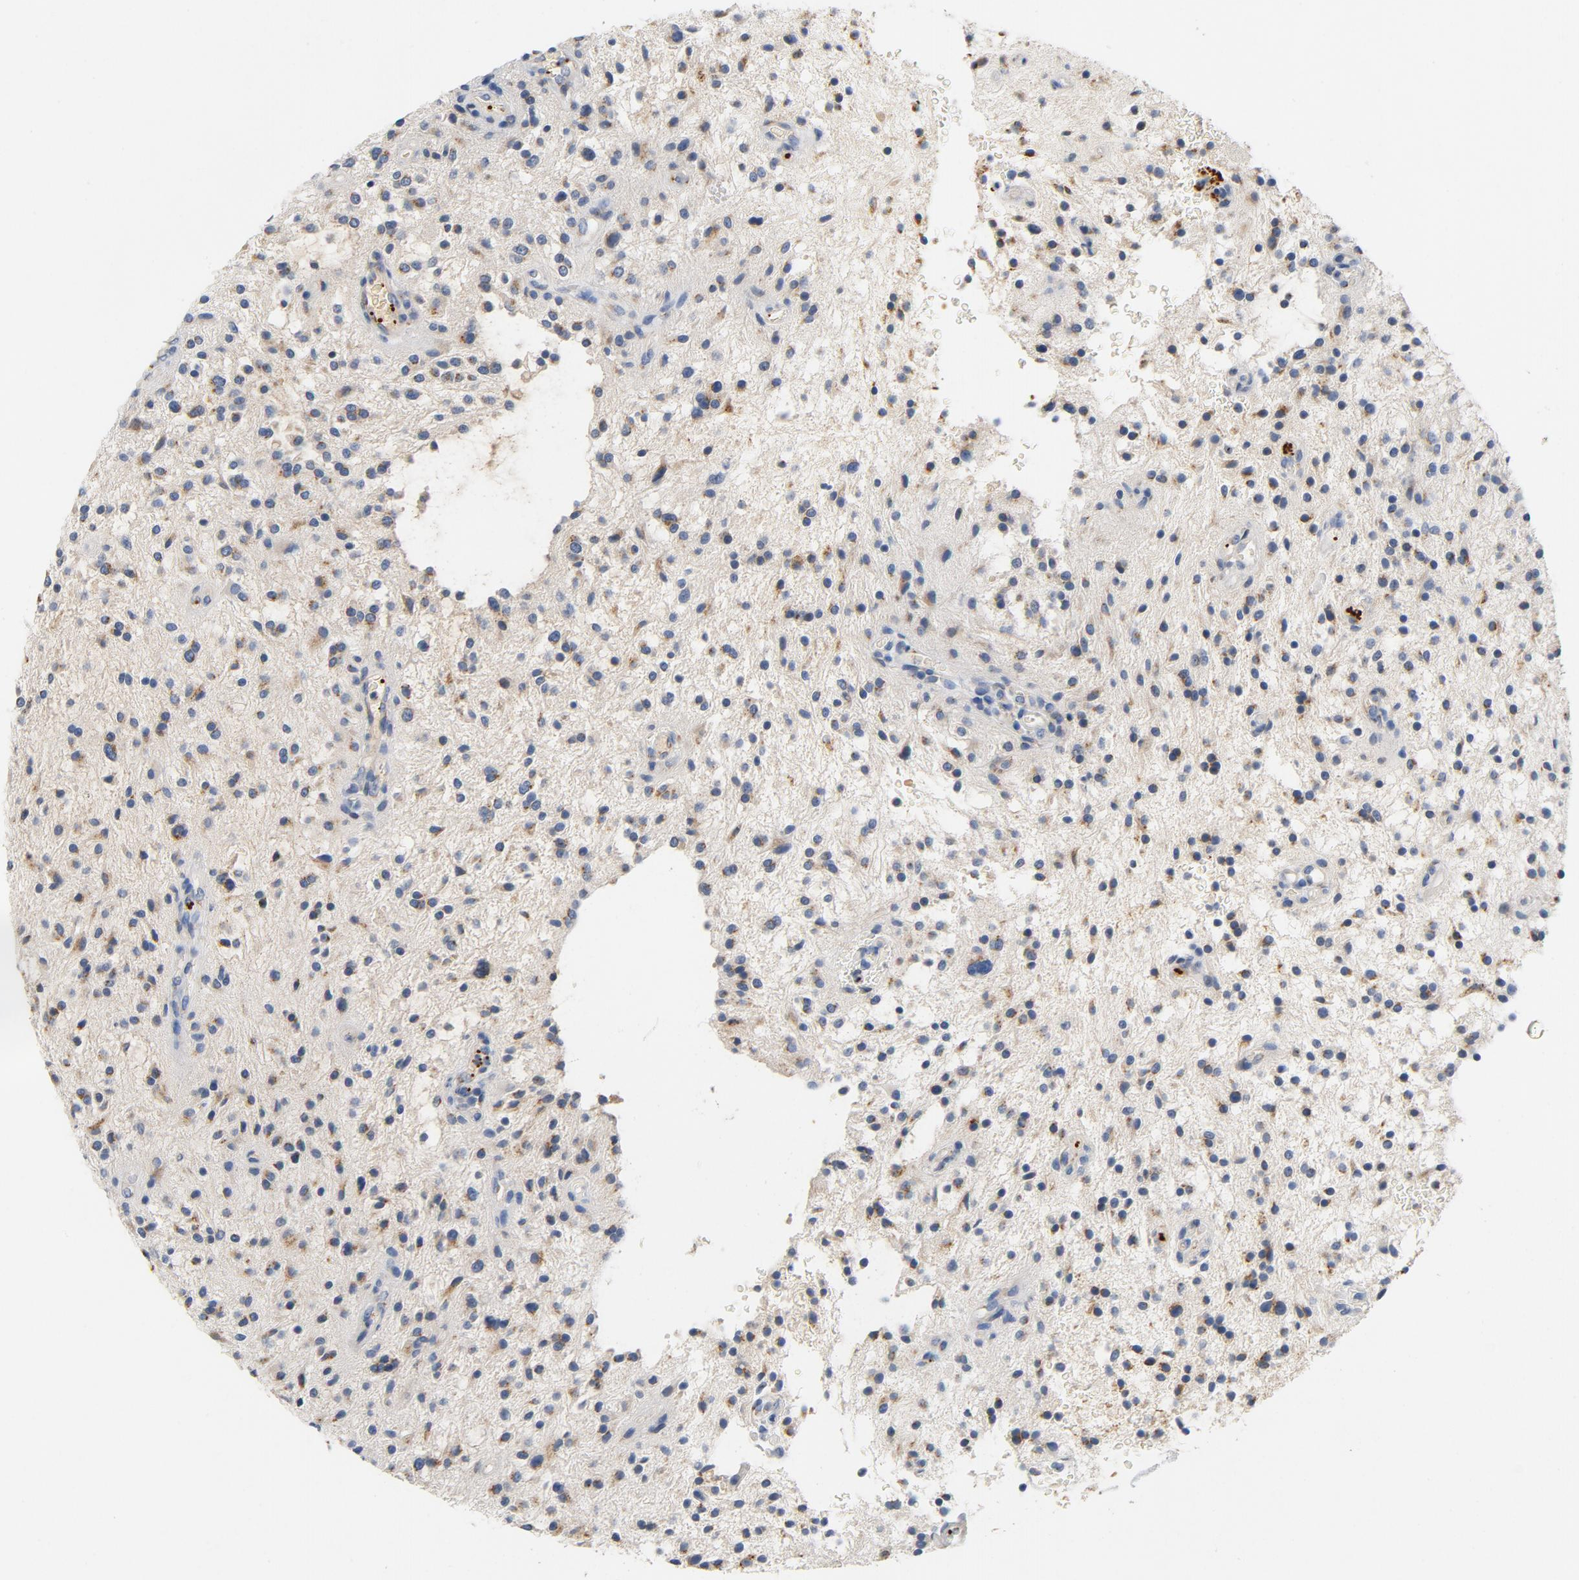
{"staining": {"intensity": "weak", "quantity": "<25%", "location": "cytoplasmic/membranous"}, "tissue": "glioma", "cell_type": "Tumor cells", "image_type": "cancer", "snomed": [{"axis": "morphology", "description": "Glioma, malignant, NOS"}, {"axis": "topography", "description": "Cerebellum"}], "caption": "DAB immunohistochemical staining of malignant glioma demonstrates no significant expression in tumor cells.", "gene": "LMAN2", "patient": {"sex": "female", "age": 10}}